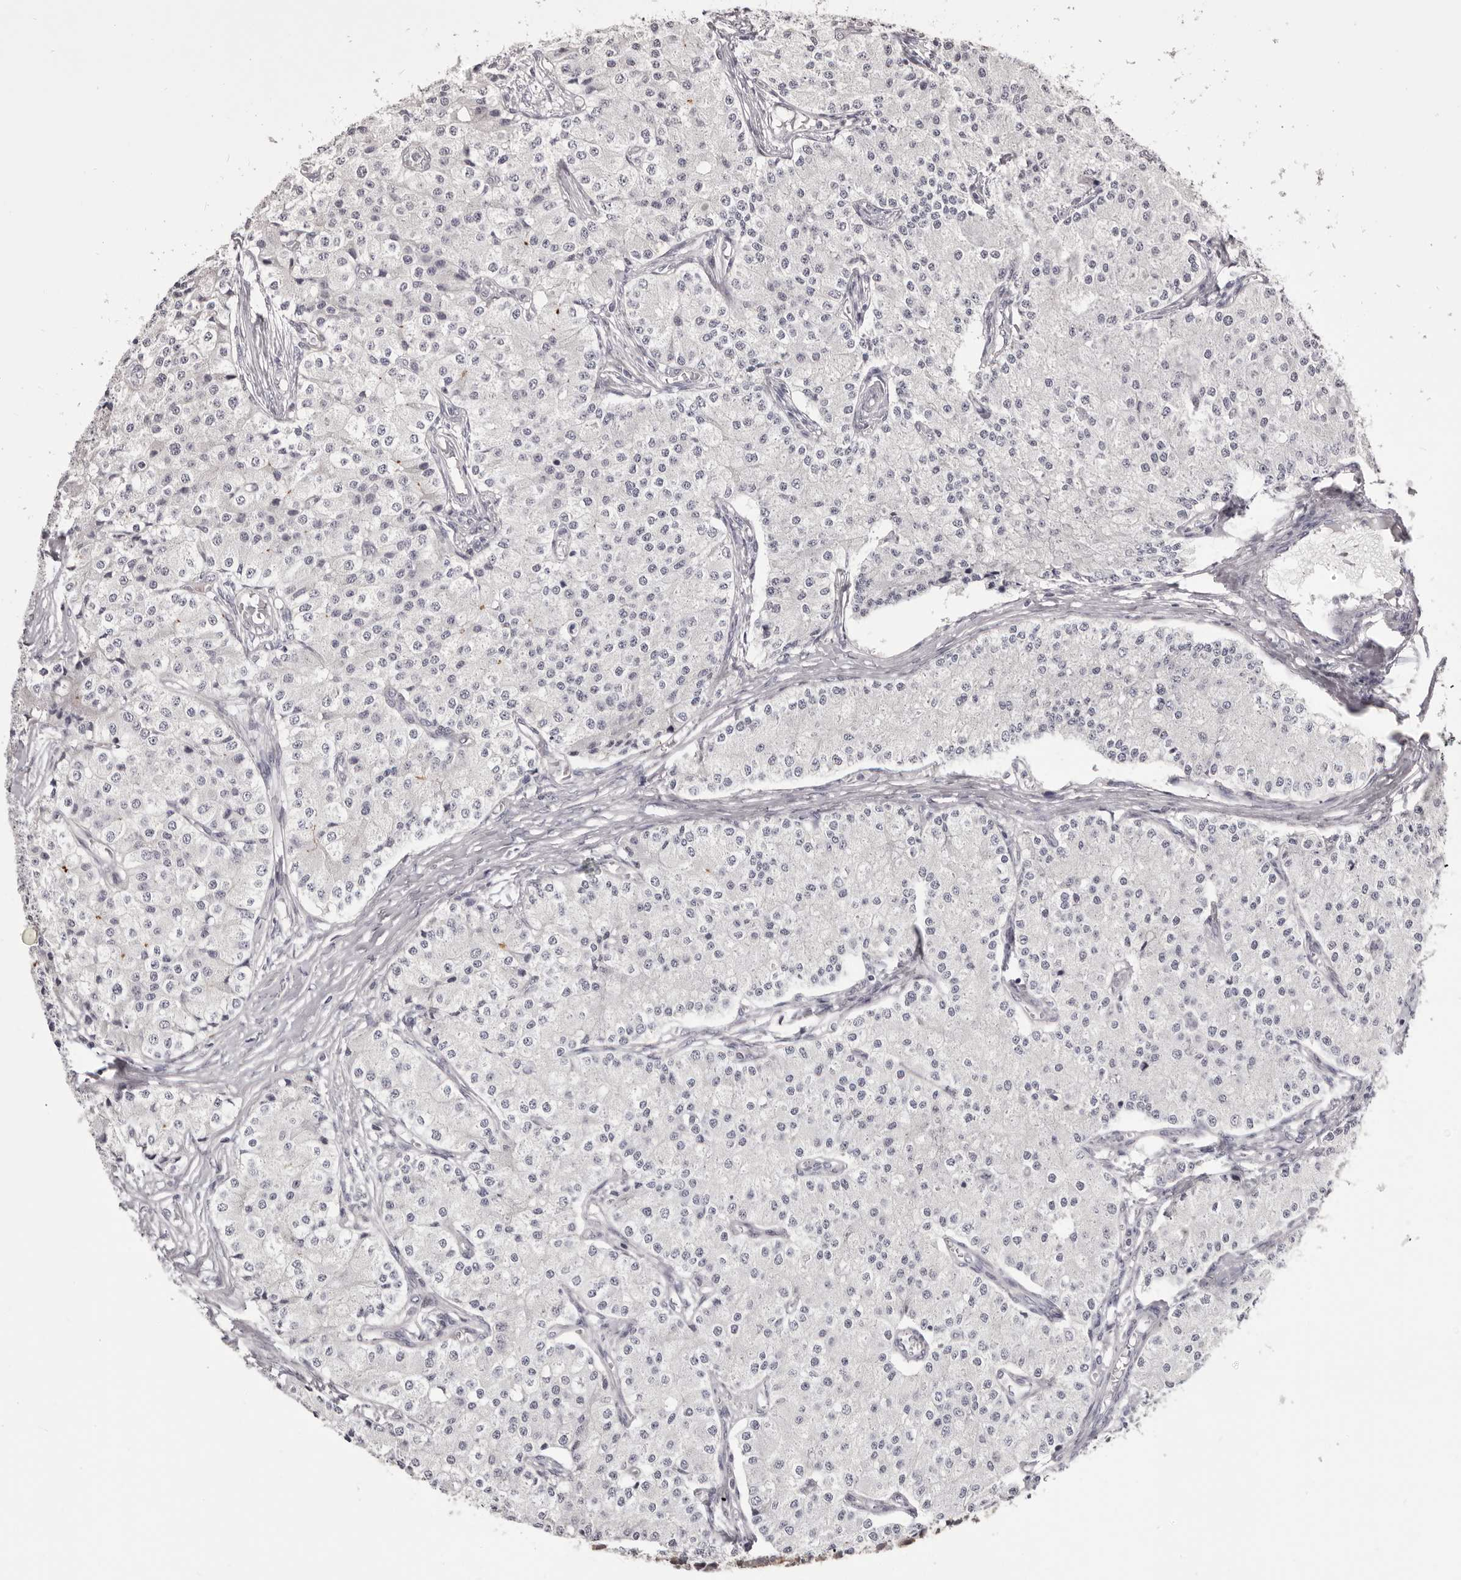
{"staining": {"intensity": "negative", "quantity": "none", "location": "none"}, "tissue": "carcinoid", "cell_type": "Tumor cells", "image_type": "cancer", "snomed": [{"axis": "morphology", "description": "Carcinoid, malignant, NOS"}, {"axis": "topography", "description": "Colon"}], "caption": "Immunohistochemical staining of carcinoid (malignant) displays no significant positivity in tumor cells.", "gene": "OTUD3", "patient": {"sex": "female", "age": 52}}